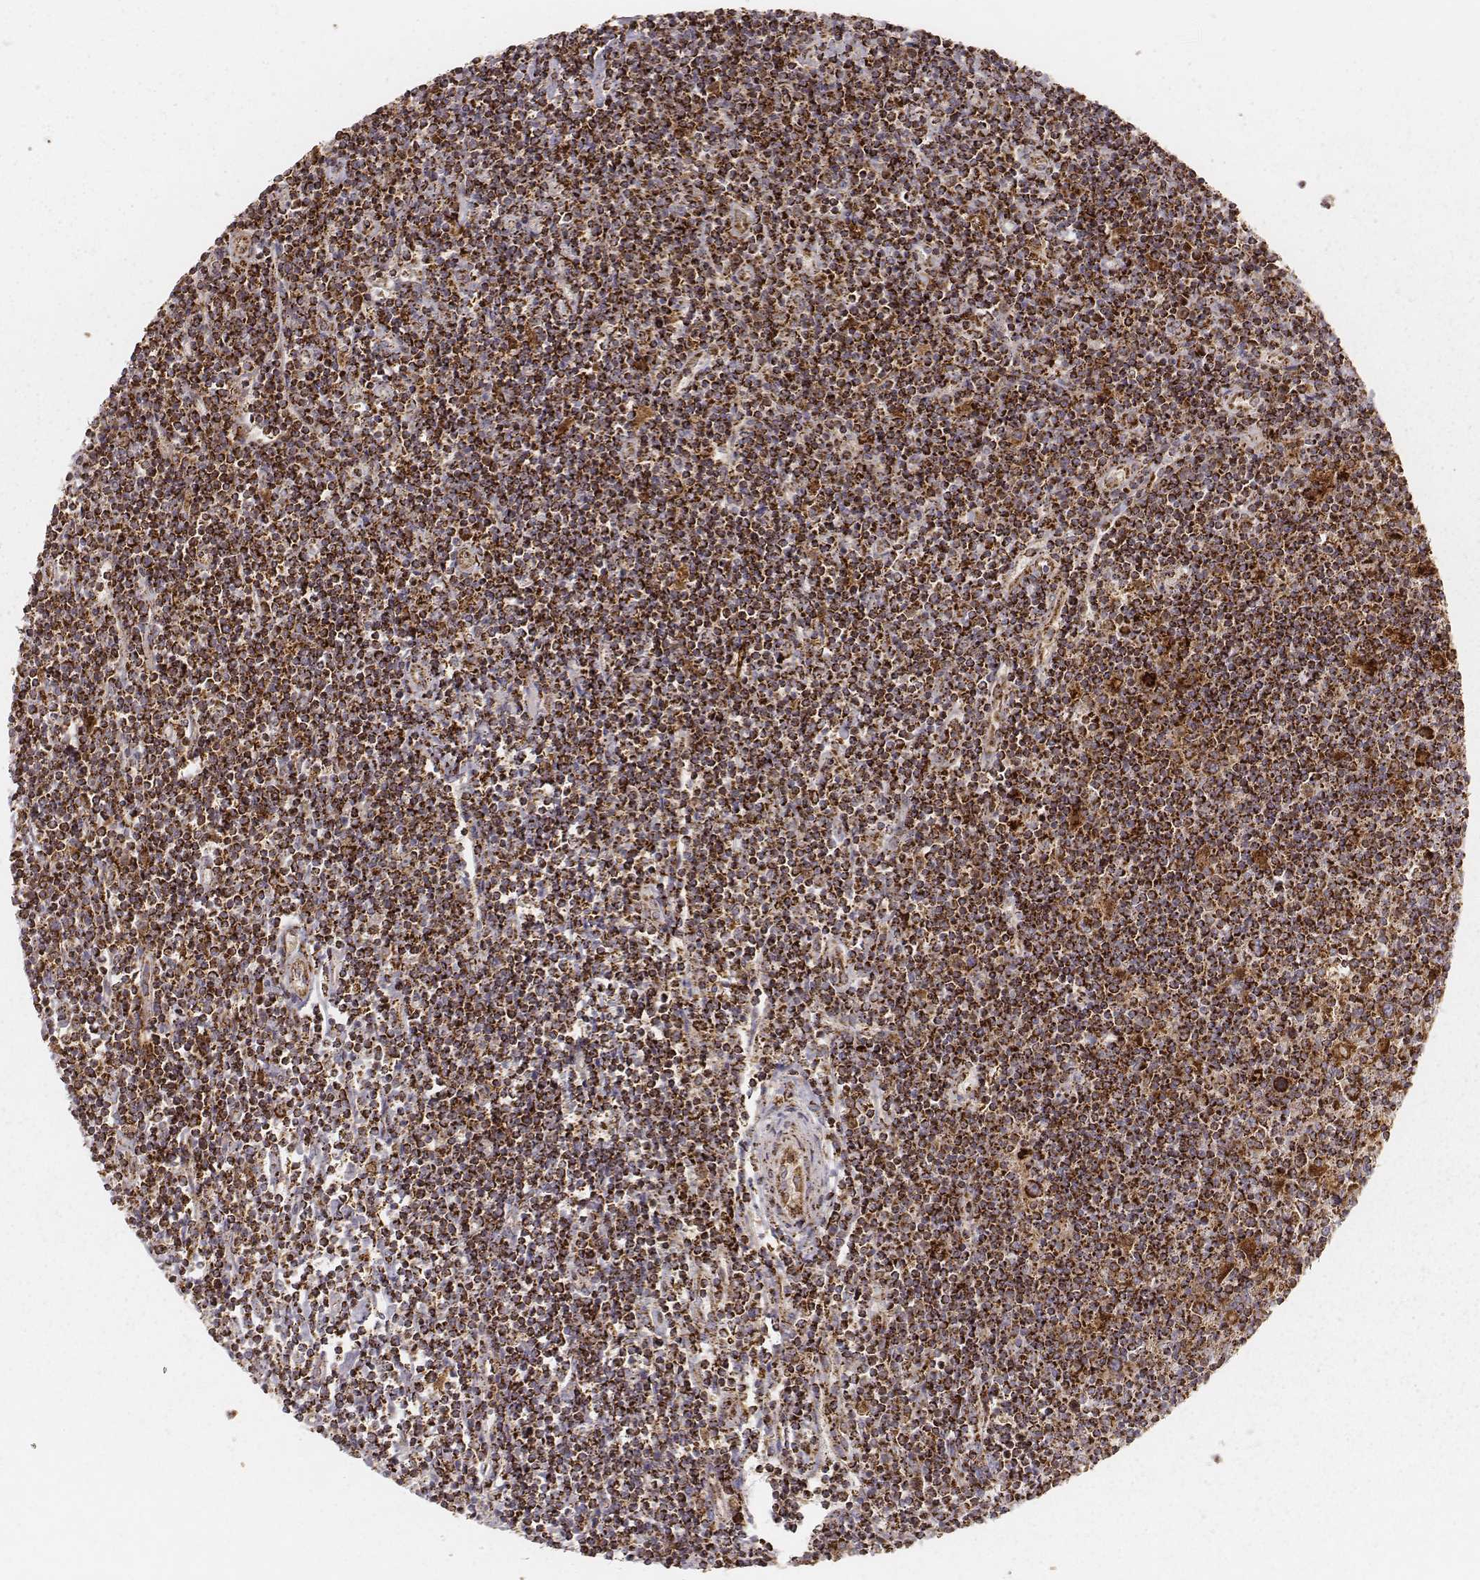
{"staining": {"intensity": "strong", "quantity": ">75%", "location": "cytoplasmic/membranous"}, "tissue": "lymphoma", "cell_type": "Tumor cells", "image_type": "cancer", "snomed": [{"axis": "morphology", "description": "Hodgkin's disease, NOS"}, {"axis": "topography", "description": "Lymph node"}], "caption": "Immunohistochemical staining of lymphoma reveals high levels of strong cytoplasmic/membranous positivity in approximately >75% of tumor cells.", "gene": "CS", "patient": {"sex": "male", "age": 40}}